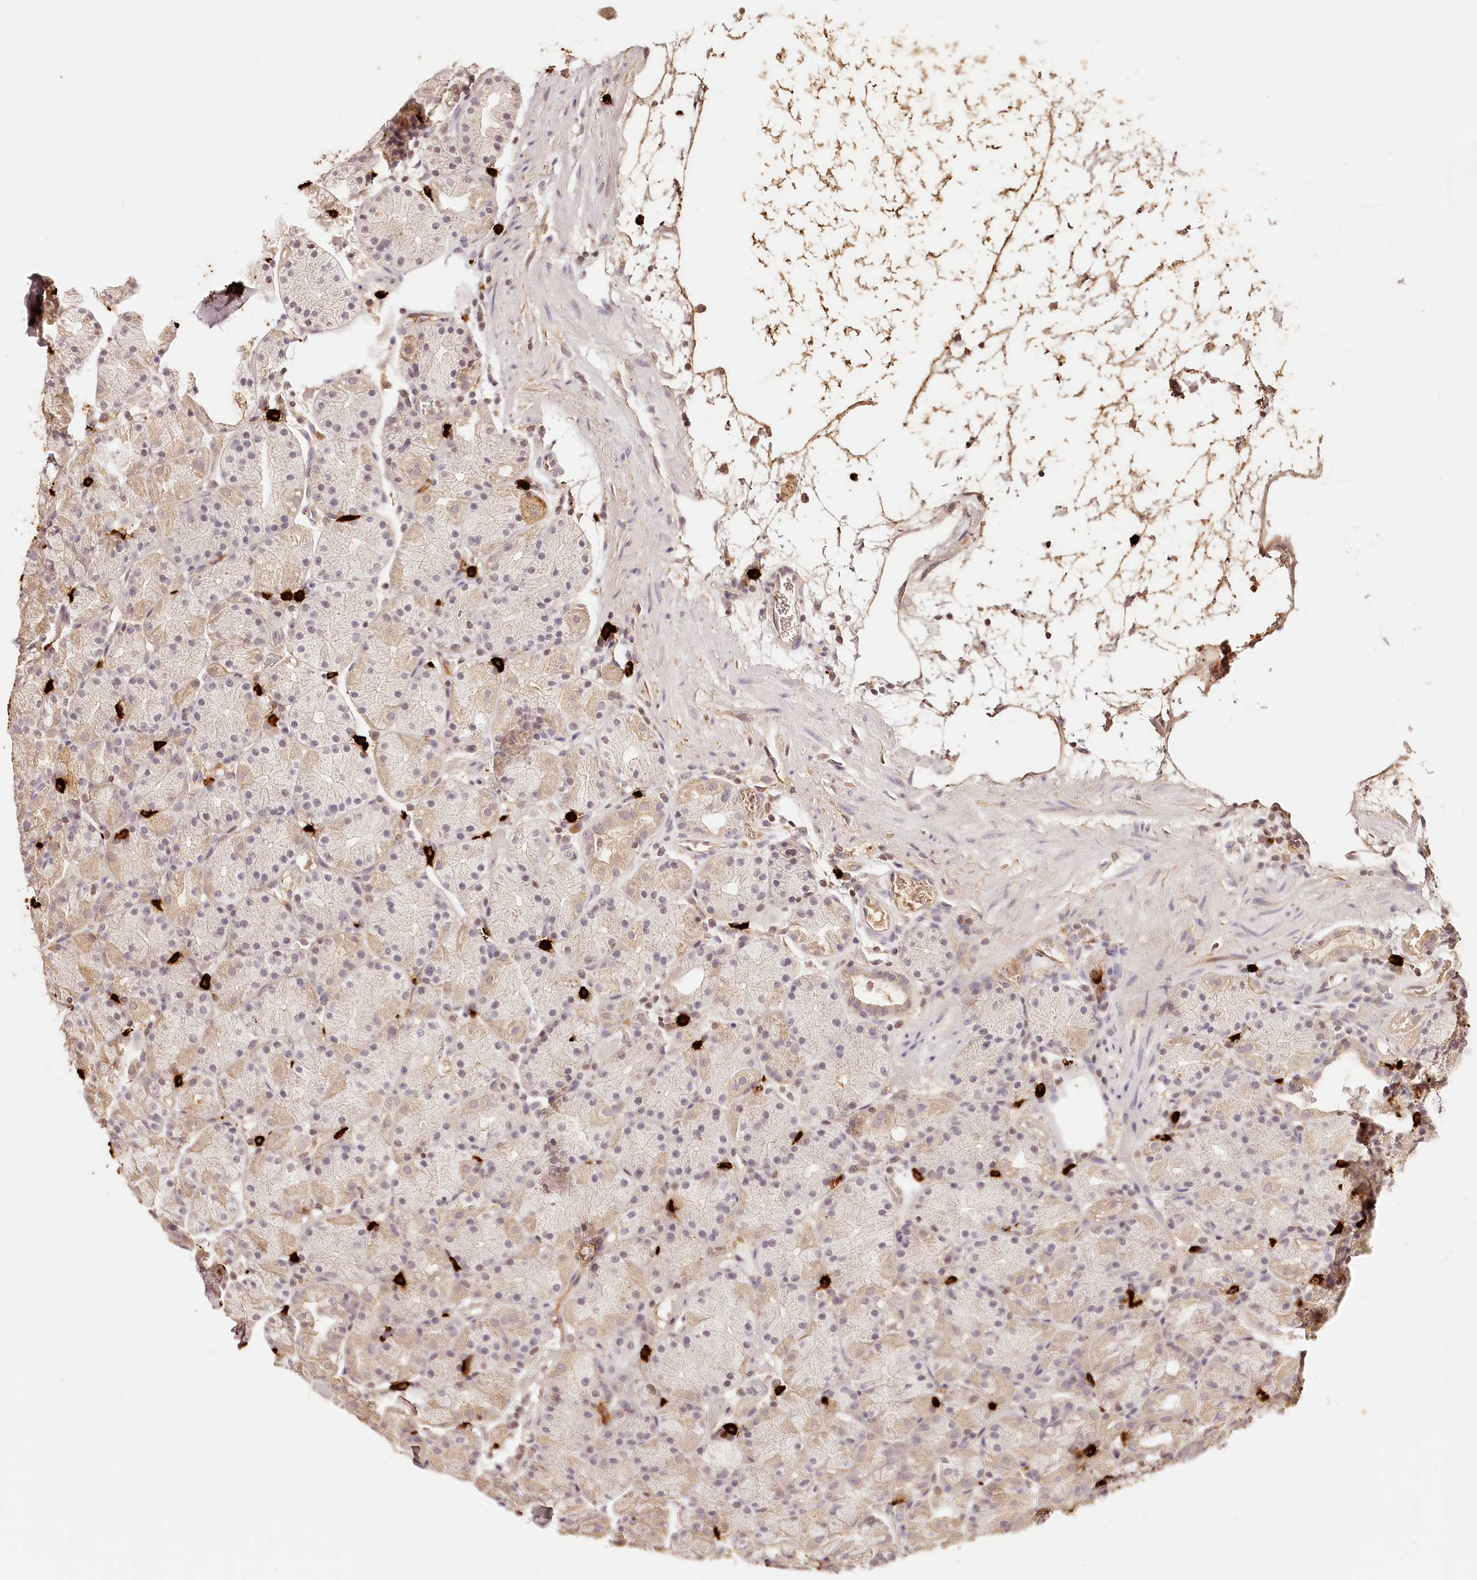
{"staining": {"intensity": "weak", "quantity": "25%-75%", "location": "cytoplasmic/membranous"}, "tissue": "stomach", "cell_type": "Glandular cells", "image_type": "normal", "snomed": [{"axis": "morphology", "description": "Normal tissue, NOS"}, {"axis": "topography", "description": "Stomach, upper"}], "caption": "Stomach stained with DAB (3,3'-diaminobenzidine) immunohistochemistry (IHC) exhibits low levels of weak cytoplasmic/membranous positivity in approximately 25%-75% of glandular cells. The protein of interest is stained brown, and the nuclei are stained in blue (DAB (3,3'-diaminobenzidine) IHC with brightfield microscopy, high magnification).", "gene": "SYNGR1", "patient": {"sex": "male", "age": 48}}